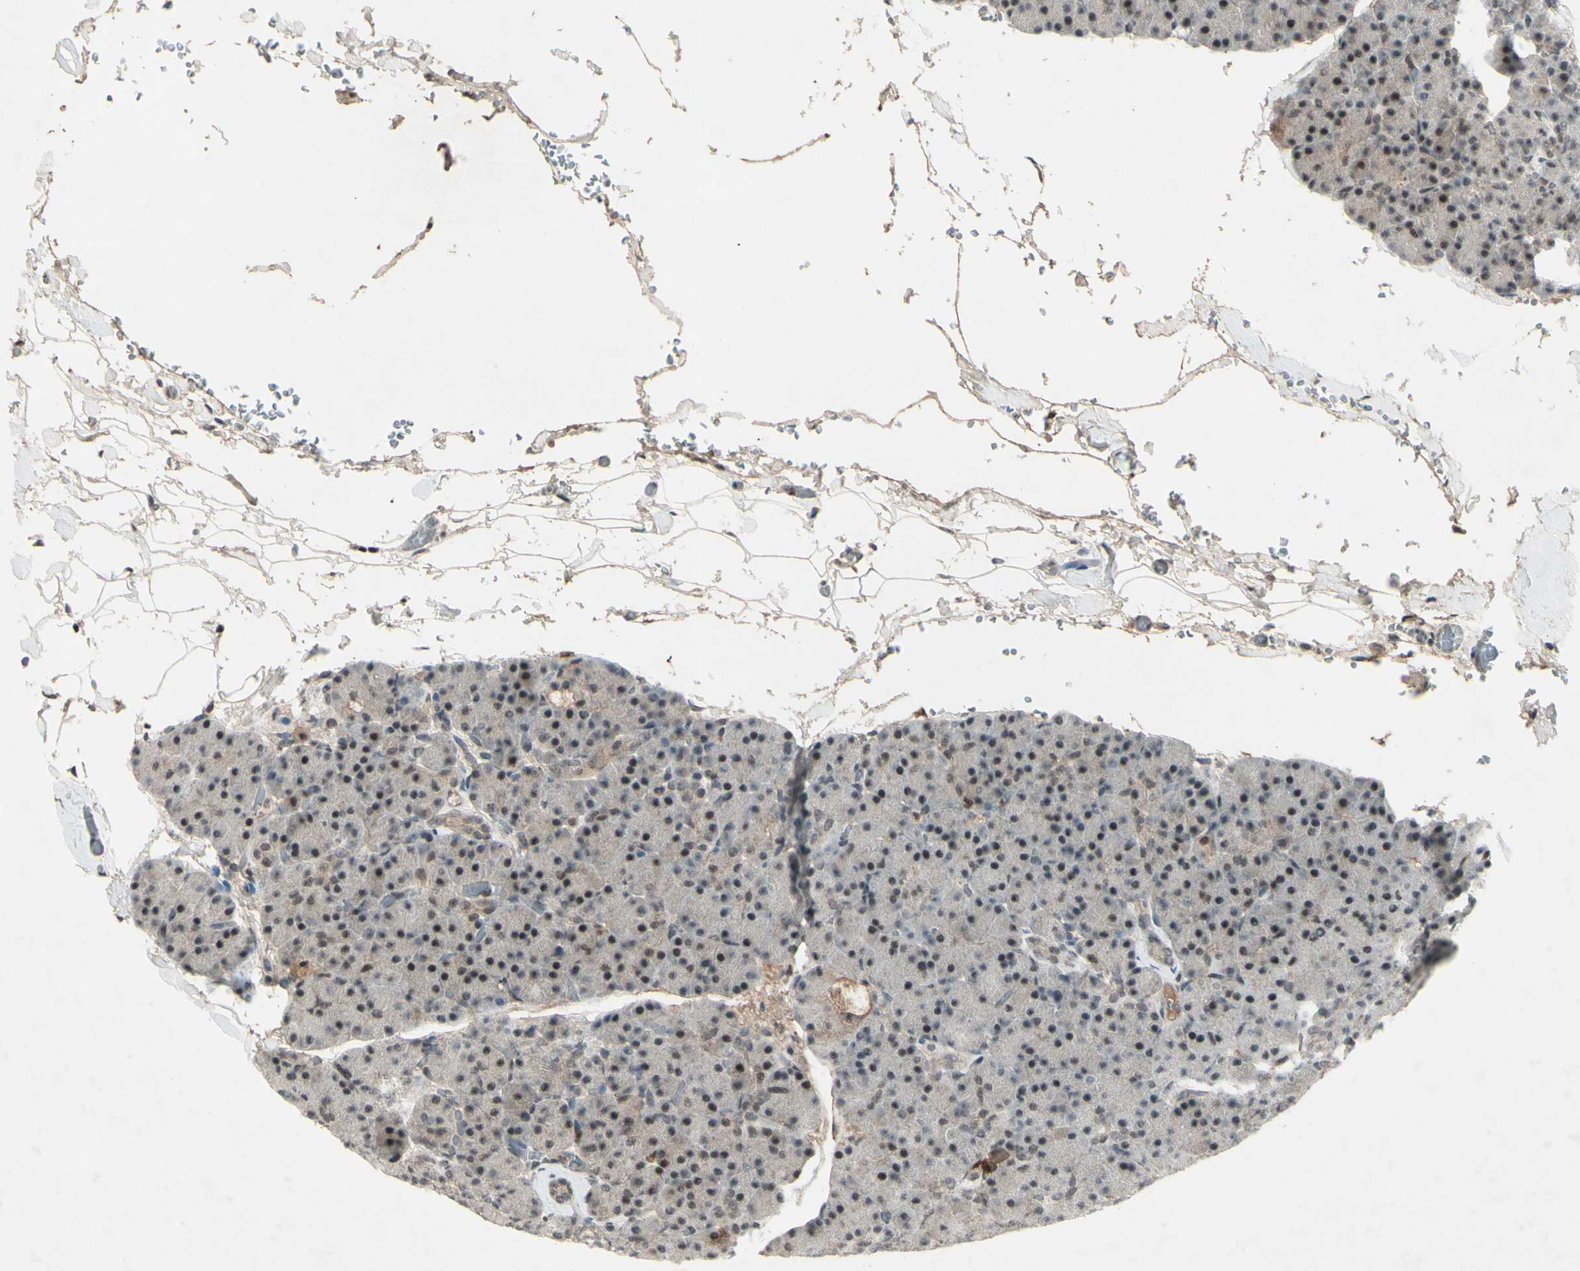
{"staining": {"intensity": "weak", "quantity": "25%-75%", "location": "nuclear"}, "tissue": "pancreas", "cell_type": "Exocrine glandular cells", "image_type": "normal", "snomed": [{"axis": "morphology", "description": "Normal tissue, NOS"}, {"axis": "topography", "description": "Pancreas"}], "caption": "Weak nuclear positivity for a protein is present in approximately 25%-75% of exocrine glandular cells of benign pancreas using immunohistochemistry (IHC).", "gene": "SNW1", "patient": {"sex": "female", "age": 35}}